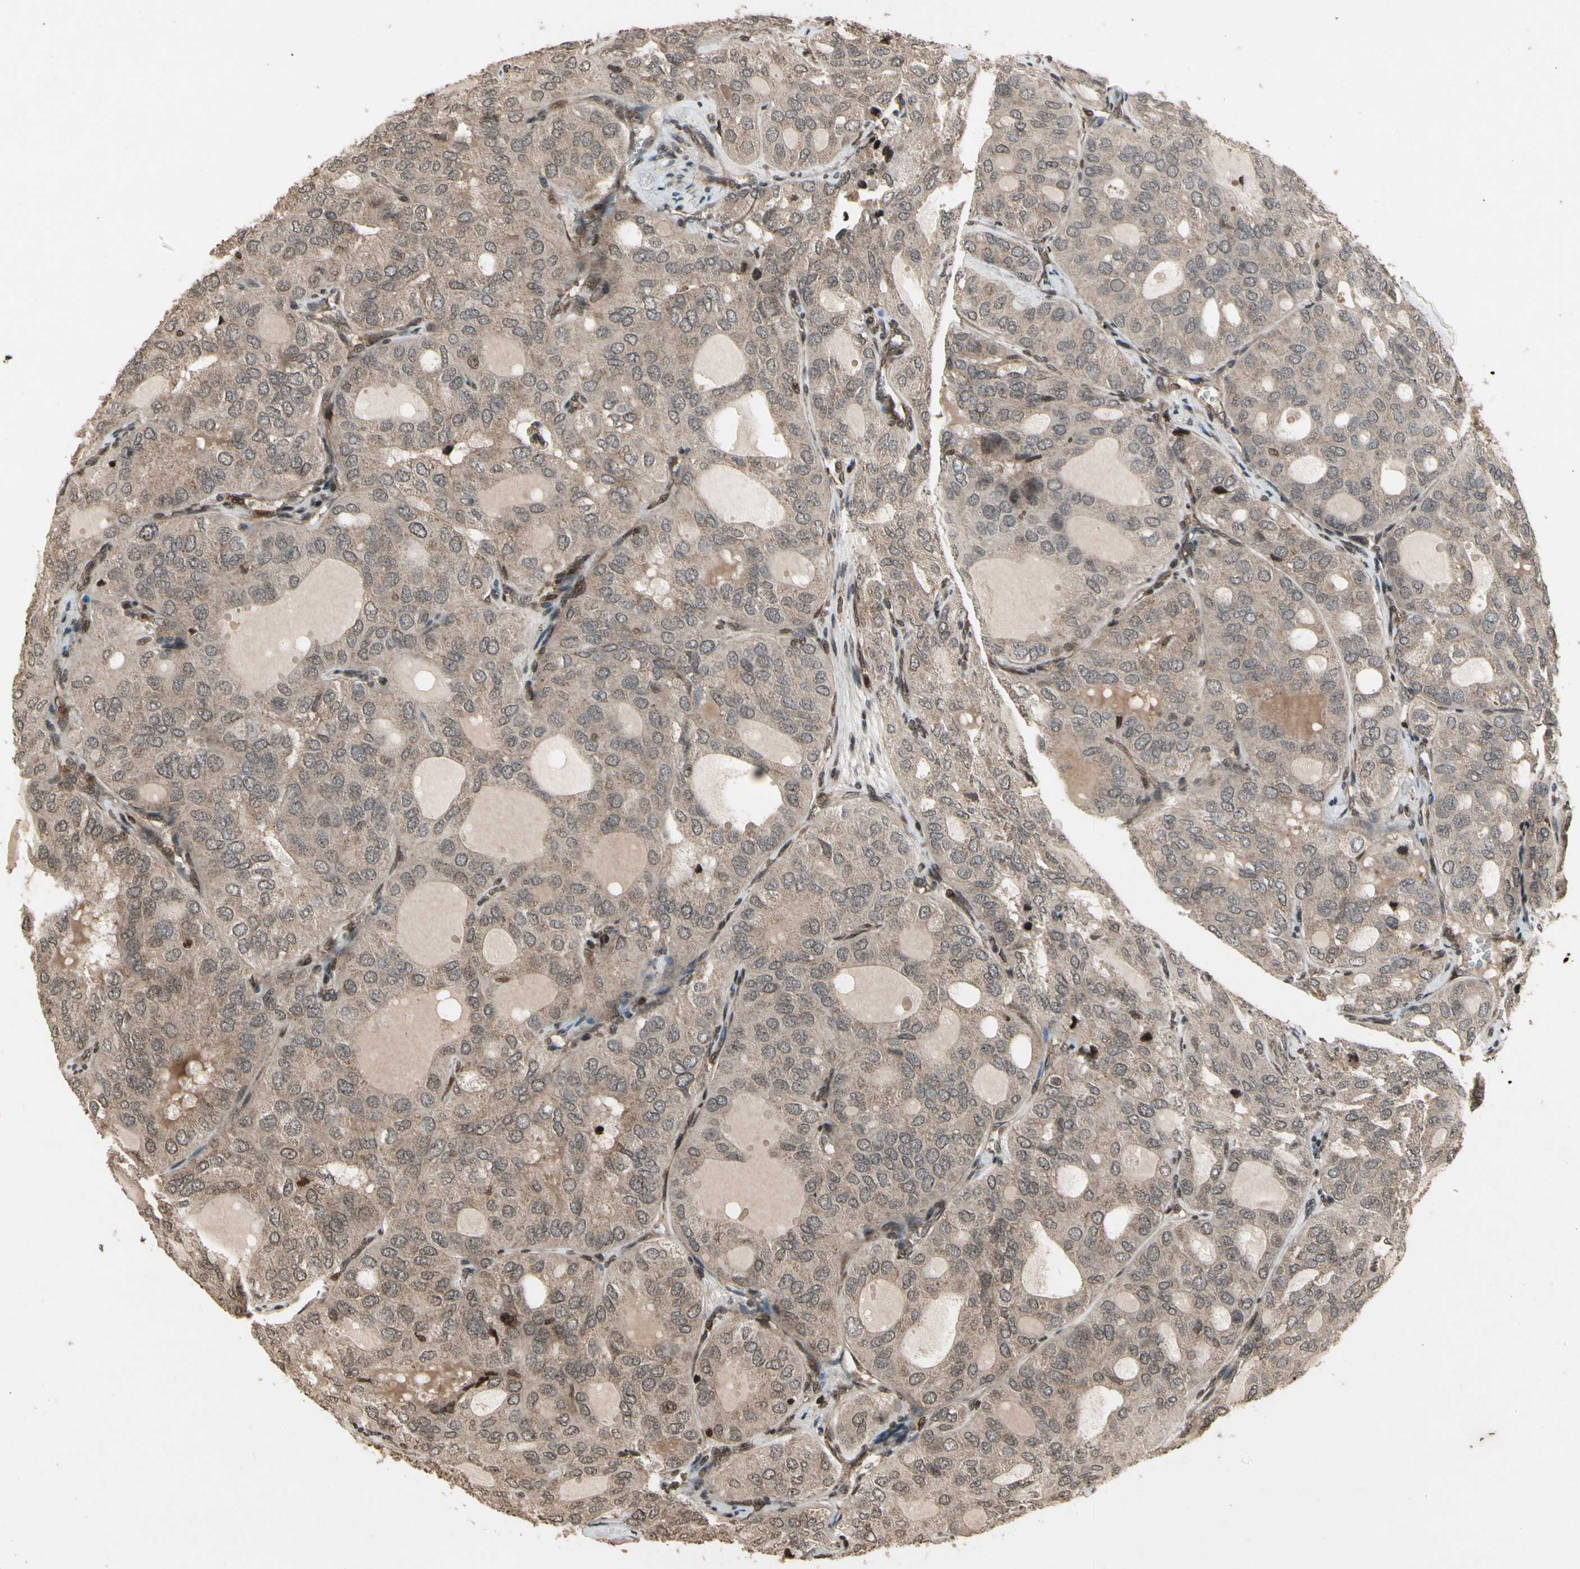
{"staining": {"intensity": "moderate", "quantity": ">75%", "location": "cytoplasmic/membranous"}, "tissue": "thyroid cancer", "cell_type": "Tumor cells", "image_type": "cancer", "snomed": [{"axis": "morphology", "description": "Follicular adenoma carcinoma, NOS"}, {"axis": "topography", "description": "Thyroid gland"}], "caption": "Immunohistochemical staining of human thyroid follicular adenoma carcinoma exhibits moderate cytoplasmic/membranous protein staining in about >75% of tumor cells. (DAB (3,3'-diaminobenzidine) = brown stain, brightfield microscopy at high magnification).", "gene": "GLRX", "patient": {"sex": "male", "age": 75}}